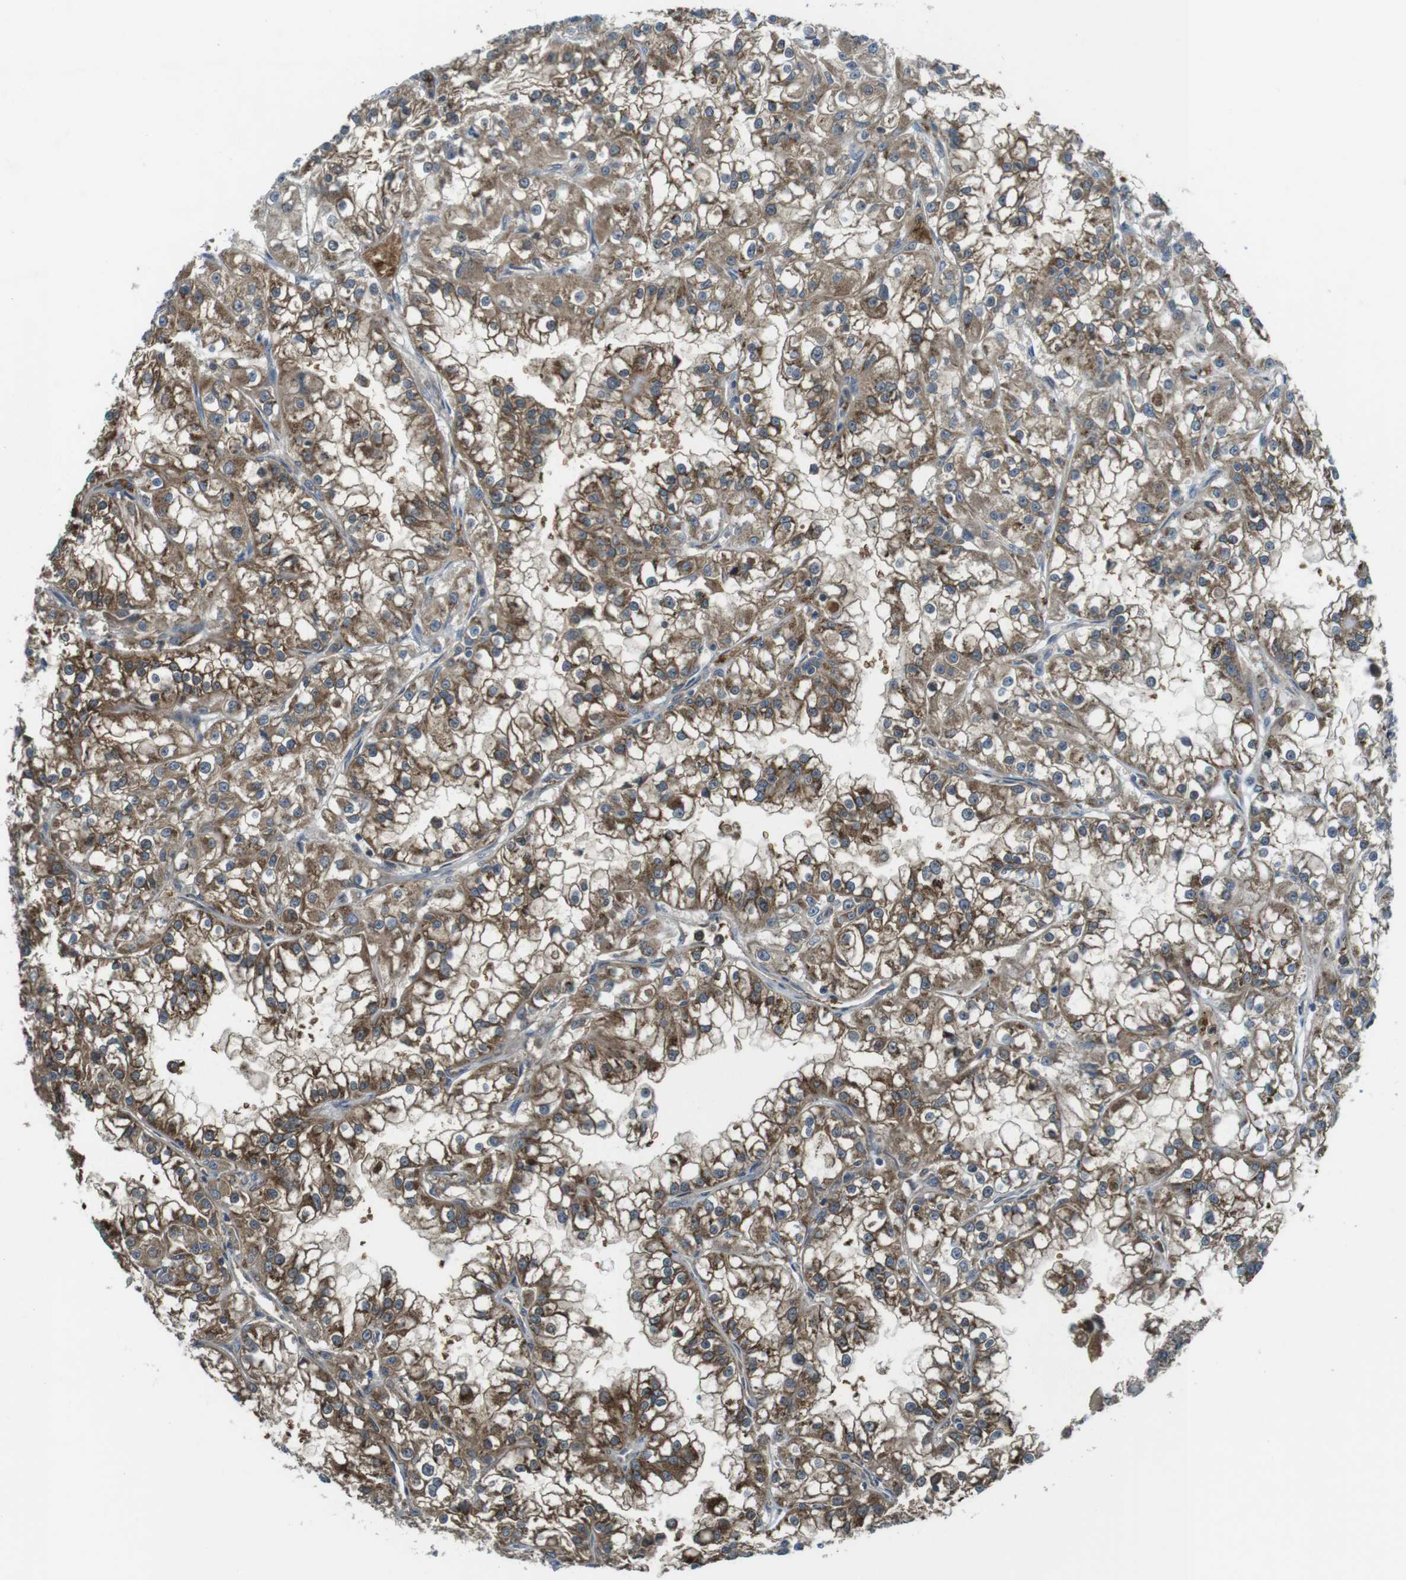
{"staining": {"intensity": "moderate", "quantity": ">75%", "location": "cytoplasmic/membranous"}, "tissue": "renal cancer", "cell_type": "Tumor cells", "image_type": "cancer", "snomed": [{"axis": "morphology", "description": "Adenocarcinoma, NOS"}, {"axis": "topography", "description": "Kidney"}], "caption": "Renal cancer was stained to show a protein in brown. There is medium levels of moderate cytoplasmic/membranous staining in about >75% of tumor cells. (DAB = brown stain, brightfield microscopy at high magnification).", "gene": "LRRC3B", "patient": {"sex": "female", "age": 52}}